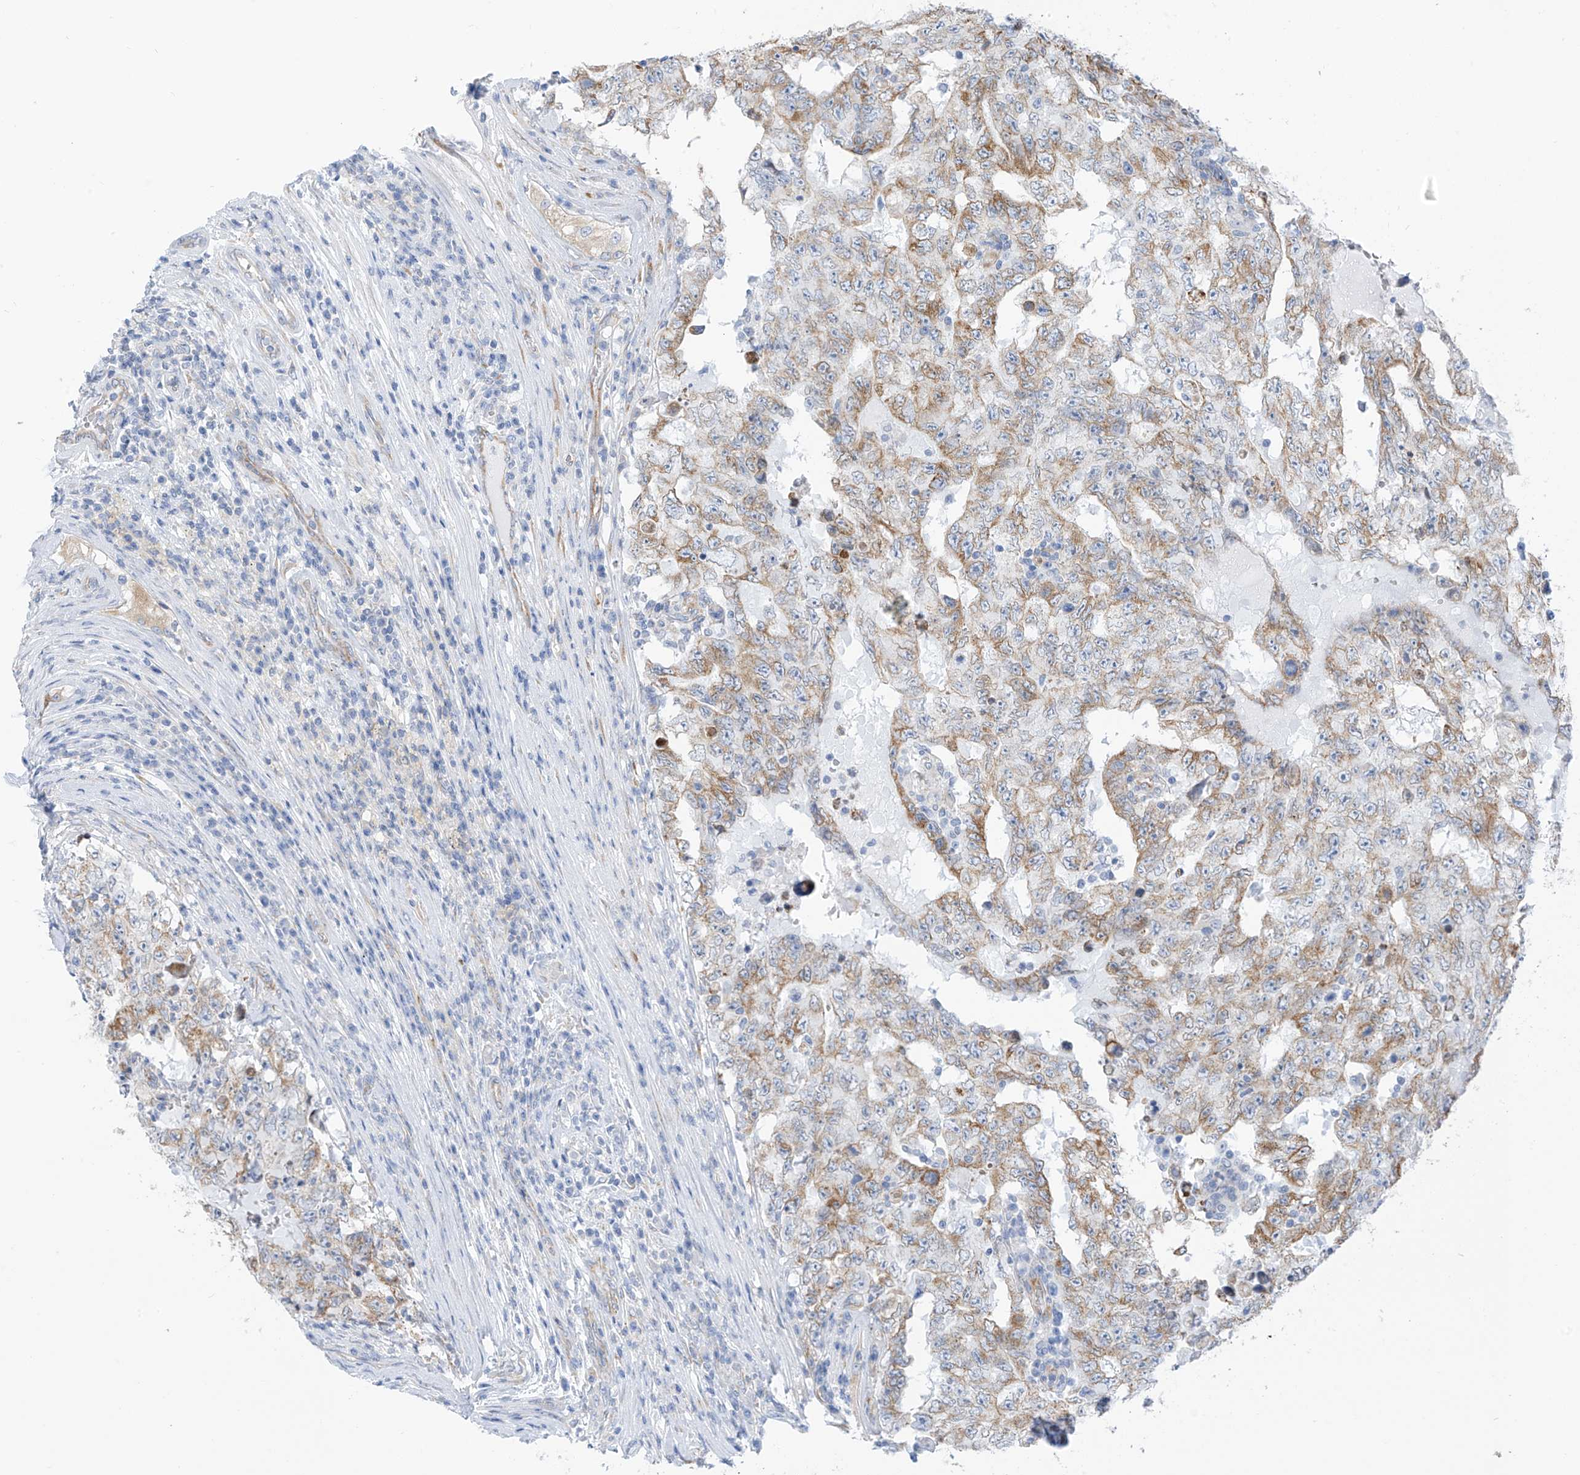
{"staining": {"intensity": "moderate", "quantity": ">75%", "location": "cytoplasmic/membranous"}, "tissue": "testis cancer", "cell_type": "Tumor cells", "image_type": "cancer", "snomed": [{"axis": "morphology", "description": "Carcinoma, Embryonal, NOS"}, {"axis": "topography", "description": "Testis"}], "caption": "Immunohistochemical staining of embryonal carcinoma (testis) demonstrates medium levels of moderate cytoplasmic/membranous protein staining in approximately >75% of tumor cells. (DAB (3,3'-diaminobenzidine) IHC, brown staining for protein, blue staining for nuclei).", "gene": "RCN2", "patient": {"sex": "male", "age": 26}}